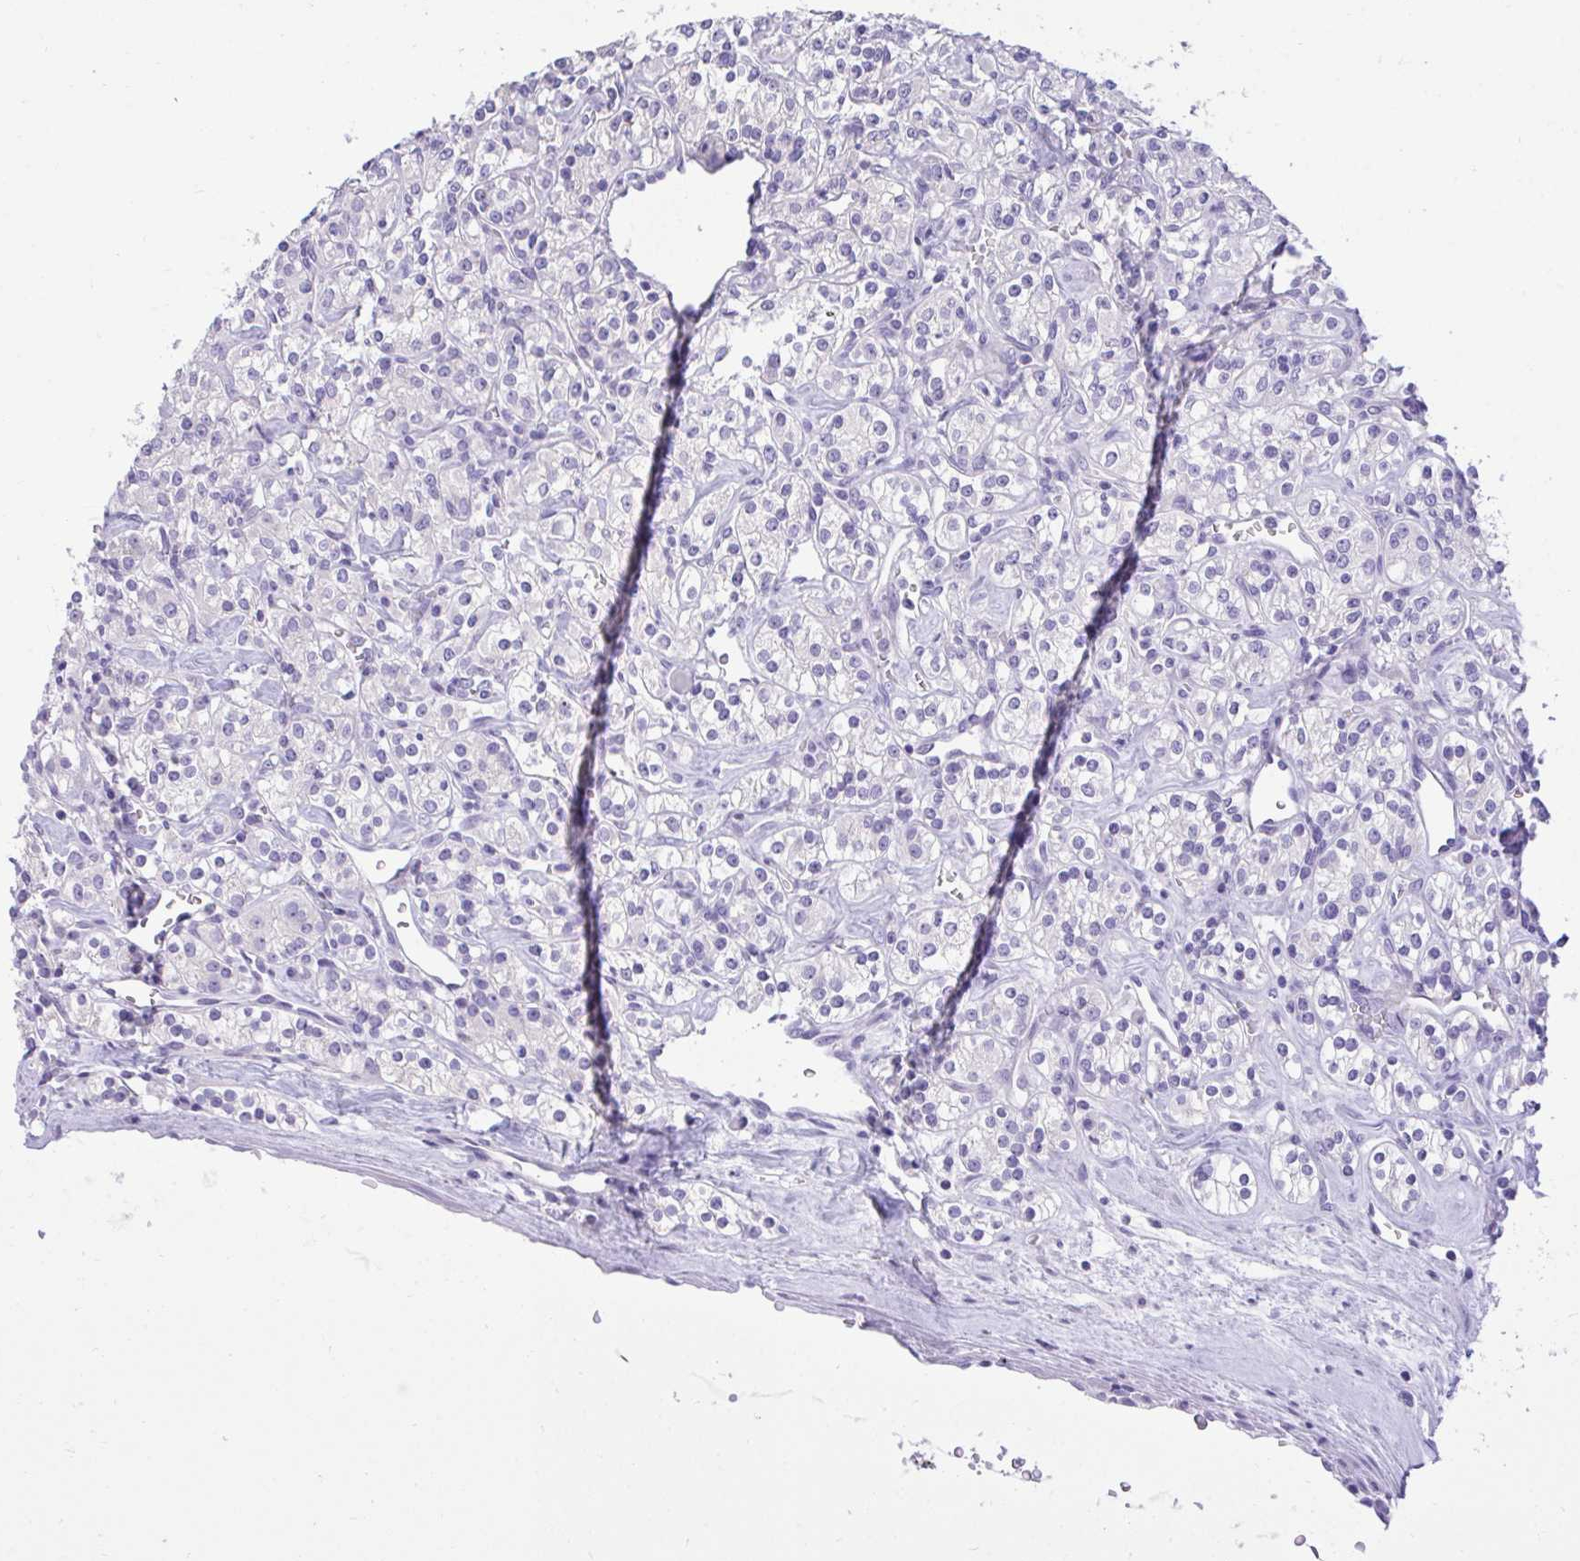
{"staining": {"intensity": "negative", "quantity": "none", "location": "none"}, "tissue": "renal cancer", "cell_type": "Tumor cells", "image_type": "cancer", "snomed": [{"axis": "morphology", "description": "Adenocarcinoma, NOS"}, {"axis": "topography", "description": "Kidney"}], "caption": "Tumor cells show no significant protein staining in renal cancer.", "gene": "TMCO5A", "patient": {"sex": "male", "age": 77}}